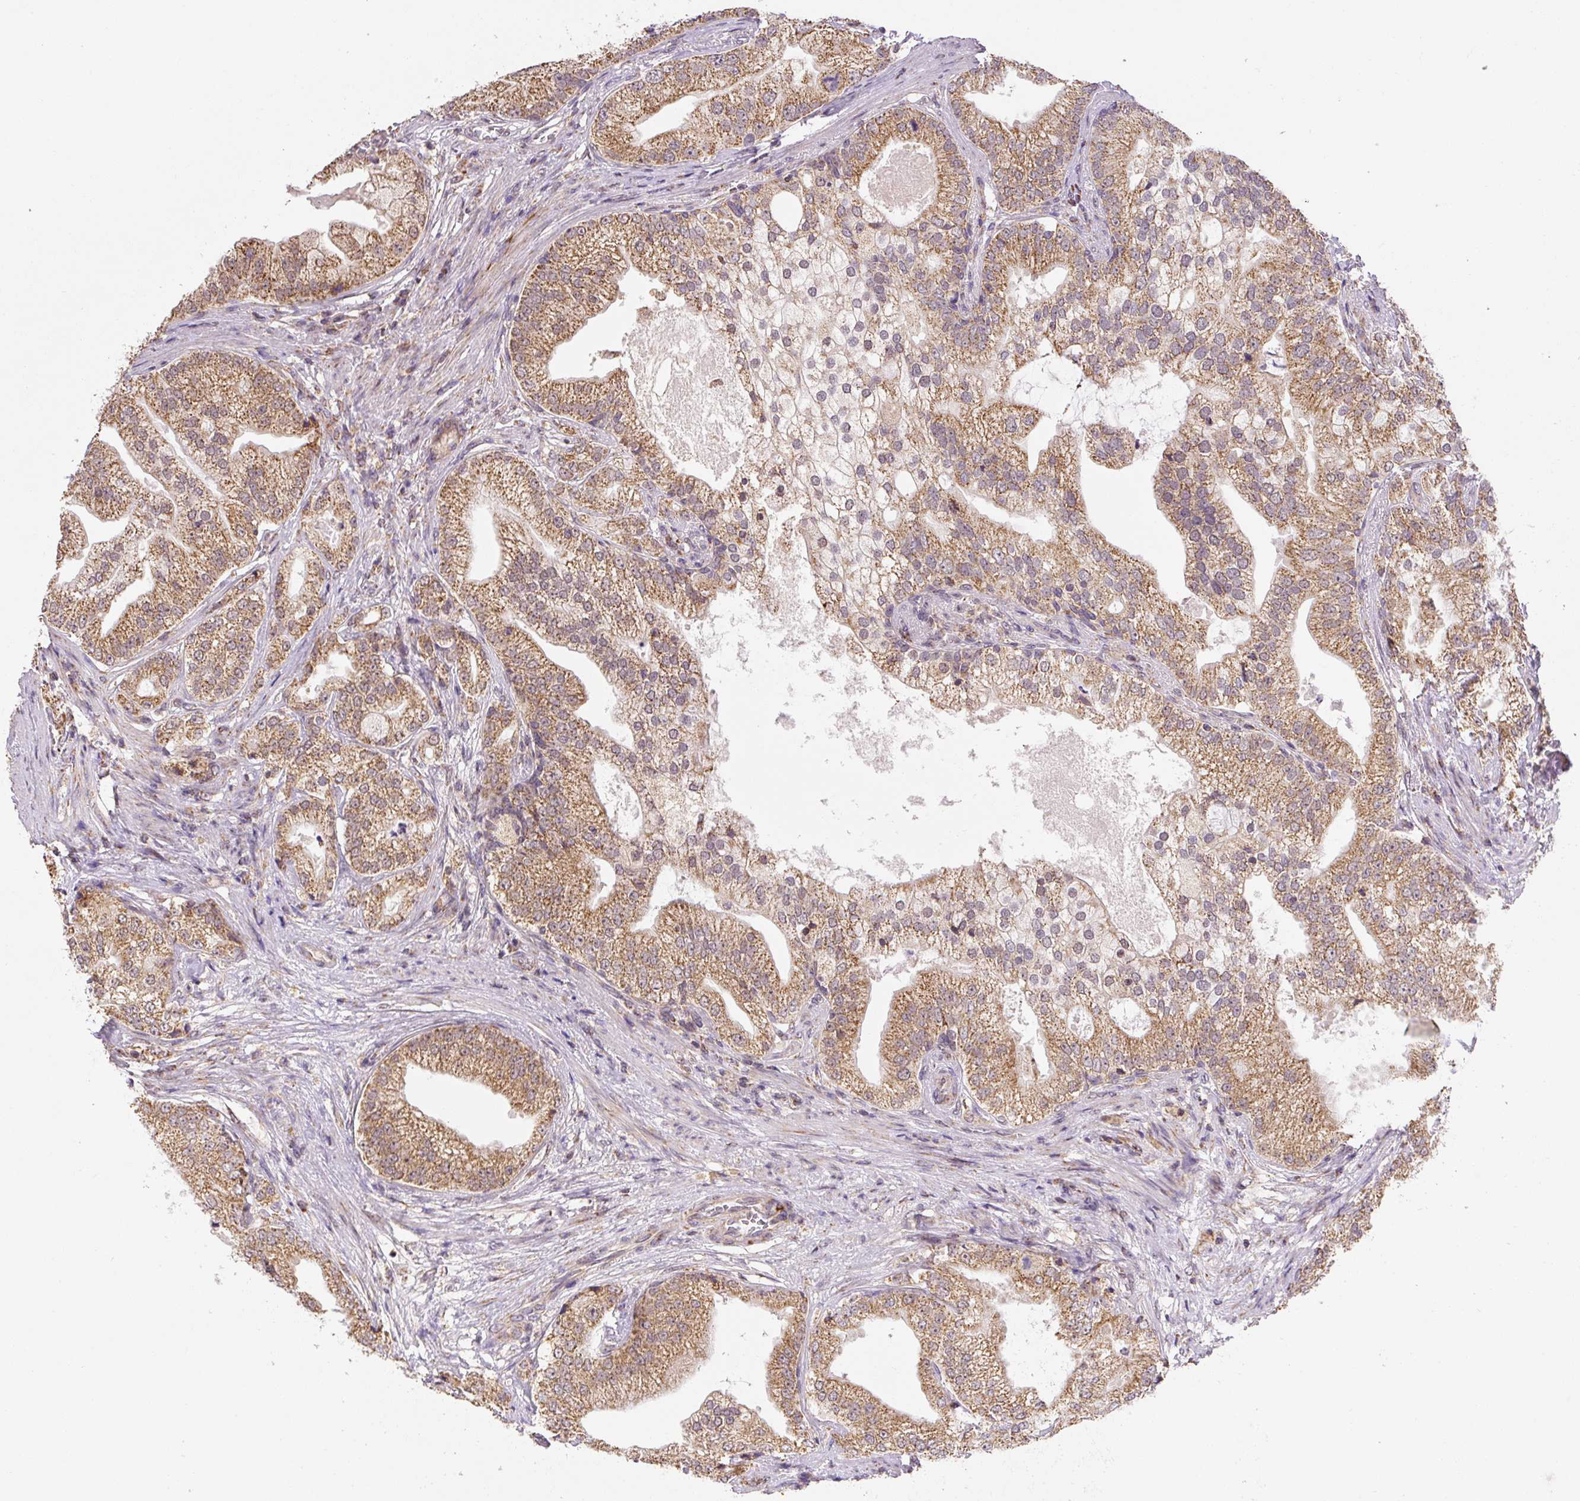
{"staining": {"intensity": "moderate", "quantity": ">75%", "location": "cytoplasmic/membranous"}, "tissue": "prostate cancer", "cell_type": "Tumor cells", "image_type": "cancer", "snomed": [{"axis": "morphology", "description": "Adenocarcinoma, High grade"}, {"axis": "topography", "description": "Prostate"}], "caption": "Prostate adenocarcinoma (high-grade) stained for a protein exhibits moderate cytoplasmic/membranous positivity in tumor cells. Nuclei are stained in blue.", "gene": "MFSD9", "patient": {"sex": "male", "age": 70}}